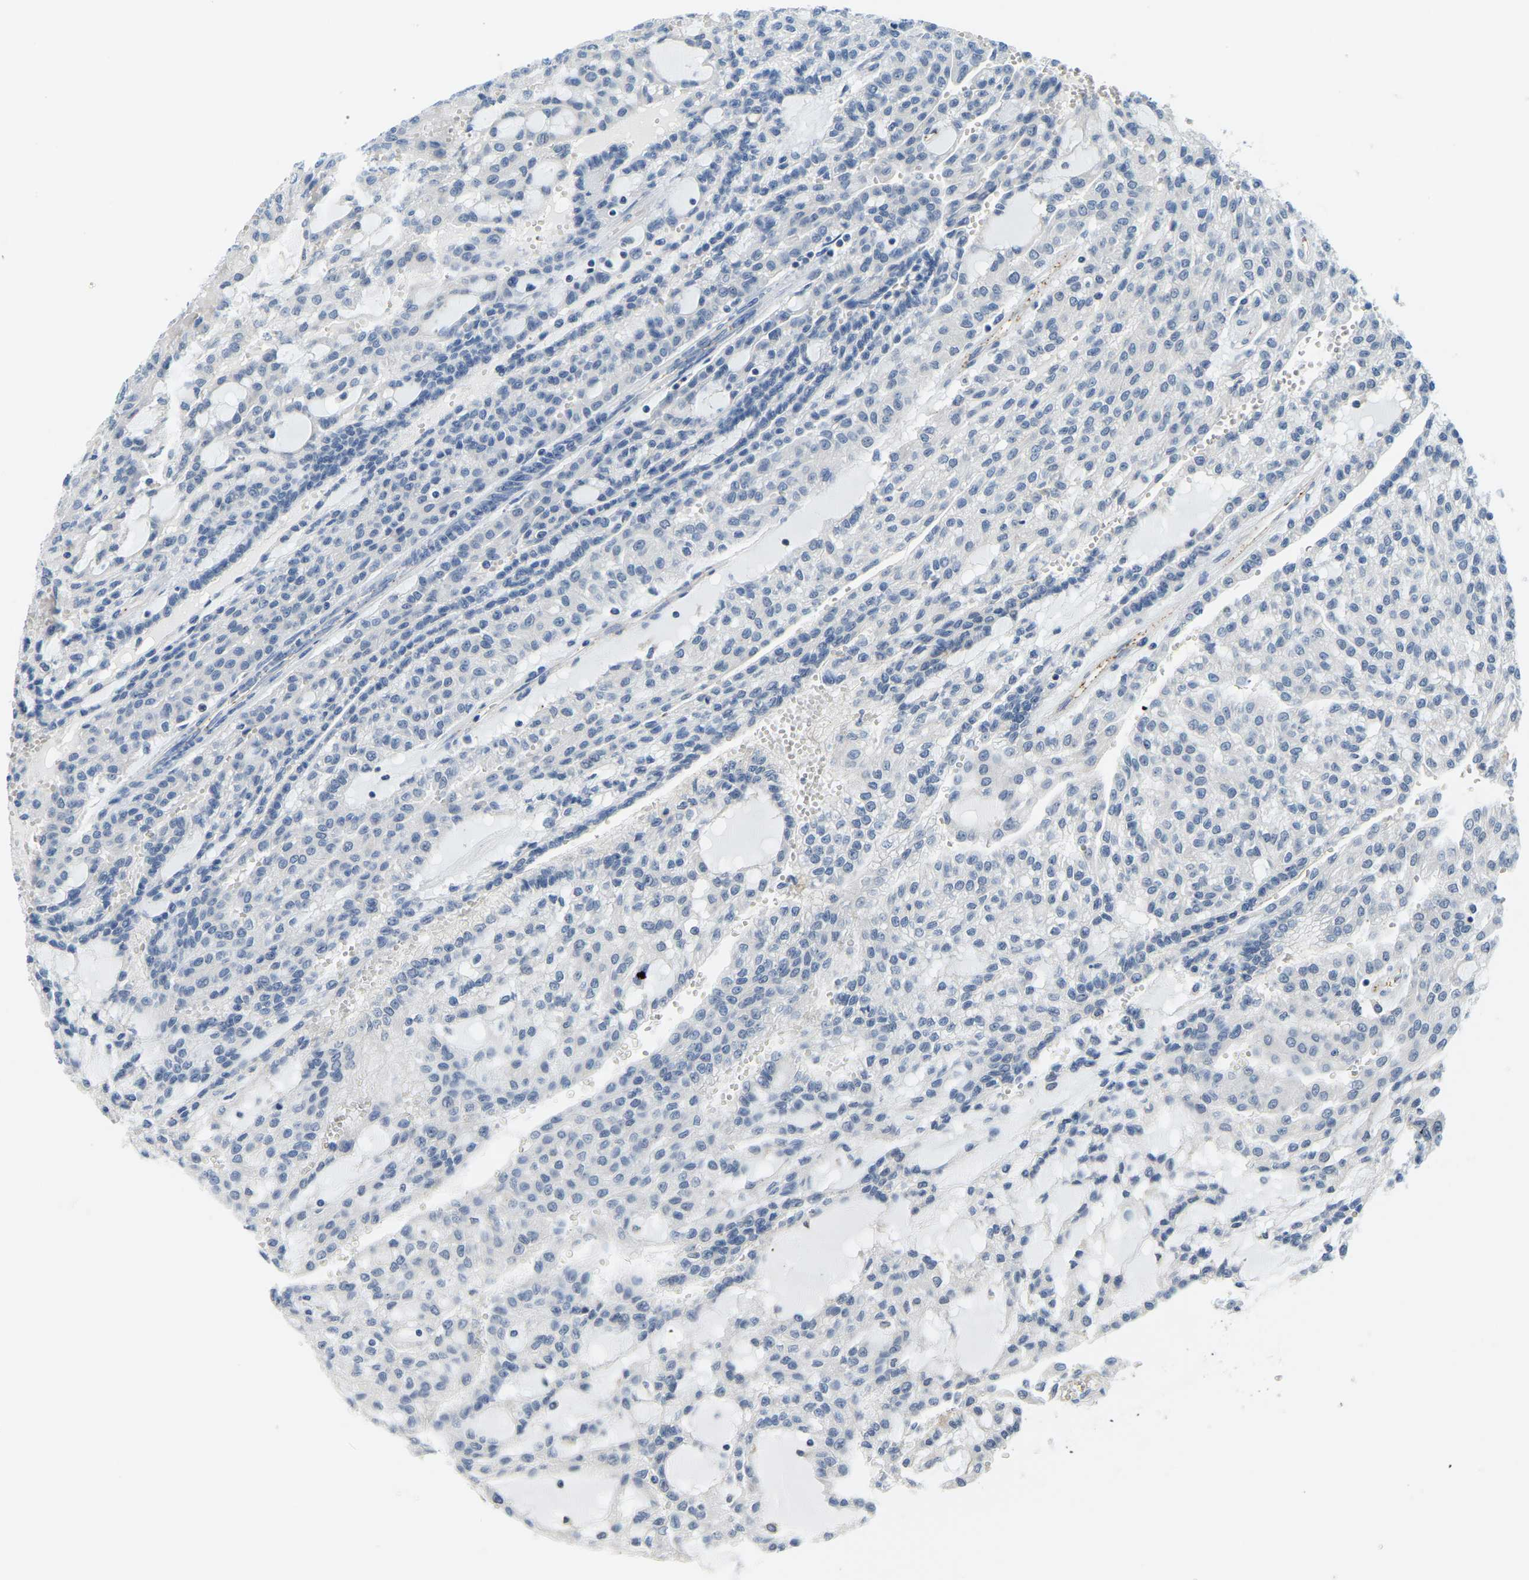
{"staining": {"intensity": "negative", "quantity": "none", "location": "none"}, "tissue": "renal cancer", "cell_type": "Tumor cells", "image_type": "cancer", "snomed": [{"axis": "morphology", "description": "Adenocarcinoma, NOS"}, {"axis": "topography", "description": "Kidney"}], "caption": "IHC histopathology image of human renal adenocarcinoma stained for a protein (brown), which displays no positivity in tumor cells.", "gene": "RRP1", "patient": {"sex": "male", "age": 63}}